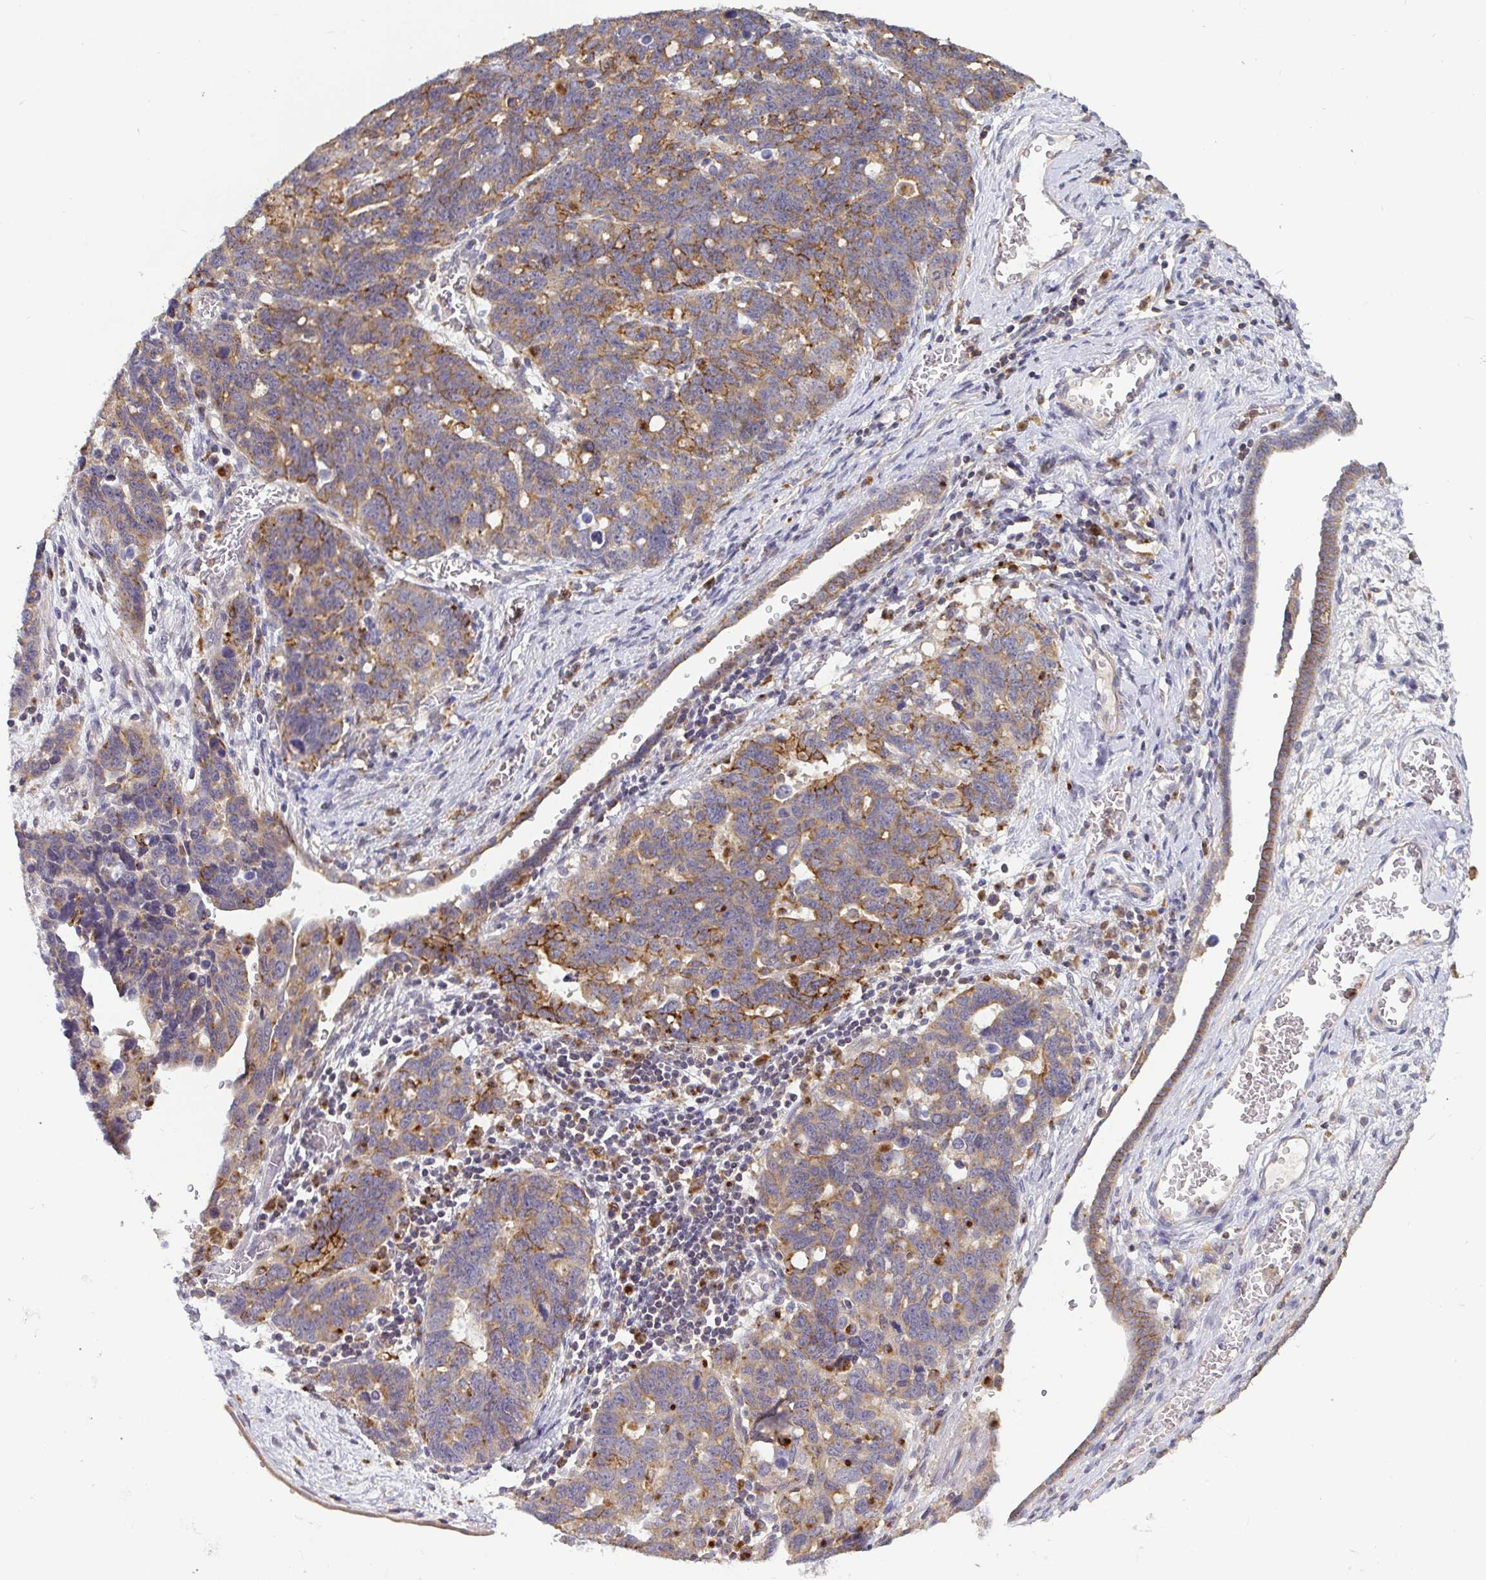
{"staining": {"intensity": "moderate", "quantity": "<25%", "location": "cytoplasmic/membranous"}, "tissue": "ovarian cancer", "cell_type": "Tumor cells", "image_type": "cancer", "snomed": [{"axis": "morphology", "description": "Cystadenocarcinoma, serous, NOS"}, {"axis": "topography", "description": "Ovary"}], "caption": "This photomicrograph exhibits ovarian cancer stained with immunohistochemistry (IHC) to label a protein in brown. The cytoplasmic/membranous of tumor cells show moderate positivity for the protein. Nuclei are counter-stained blue.", "gene": "CDH18", "patient": {"sex": "female", "age": 69}}